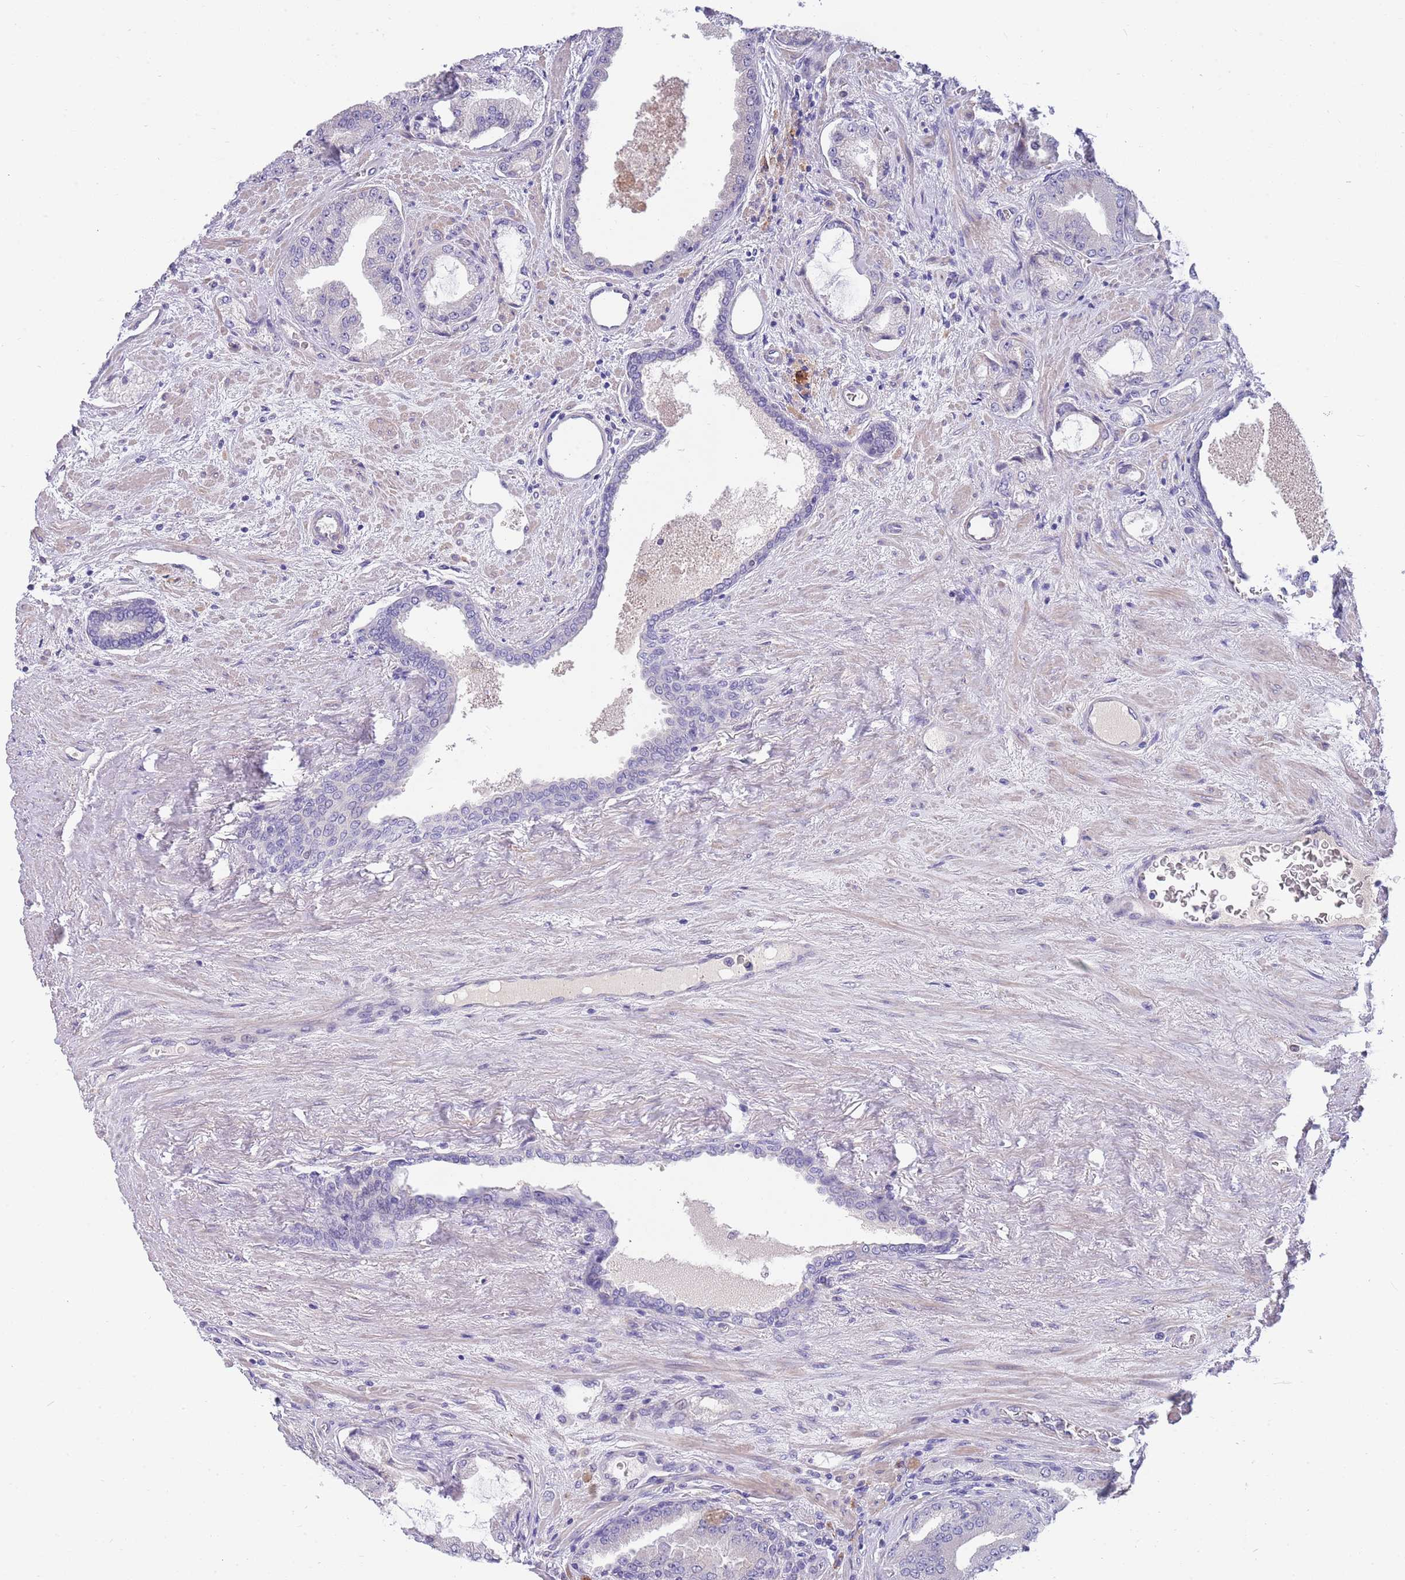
{"staining": {"intensity": "negative", "quantity": "none", "location": "none"}, "tissue": "prostate cancer", "cell_type": "Tumor cells", "image_type": "cancer", "snomed": [{"axis": "morphology", "description": "Adenocarcinoma, High grade"}, {"axis": "topography", "description": "Prostate"}], "caption": "High power microscopy image of an immunohistochemistry photomicrograph of prostate adenocarcinoma (high-grade), revealing no significant expression in tumor cells.", "gene": "NLRP6", "patient": {"sex": "male", "age": 68}}